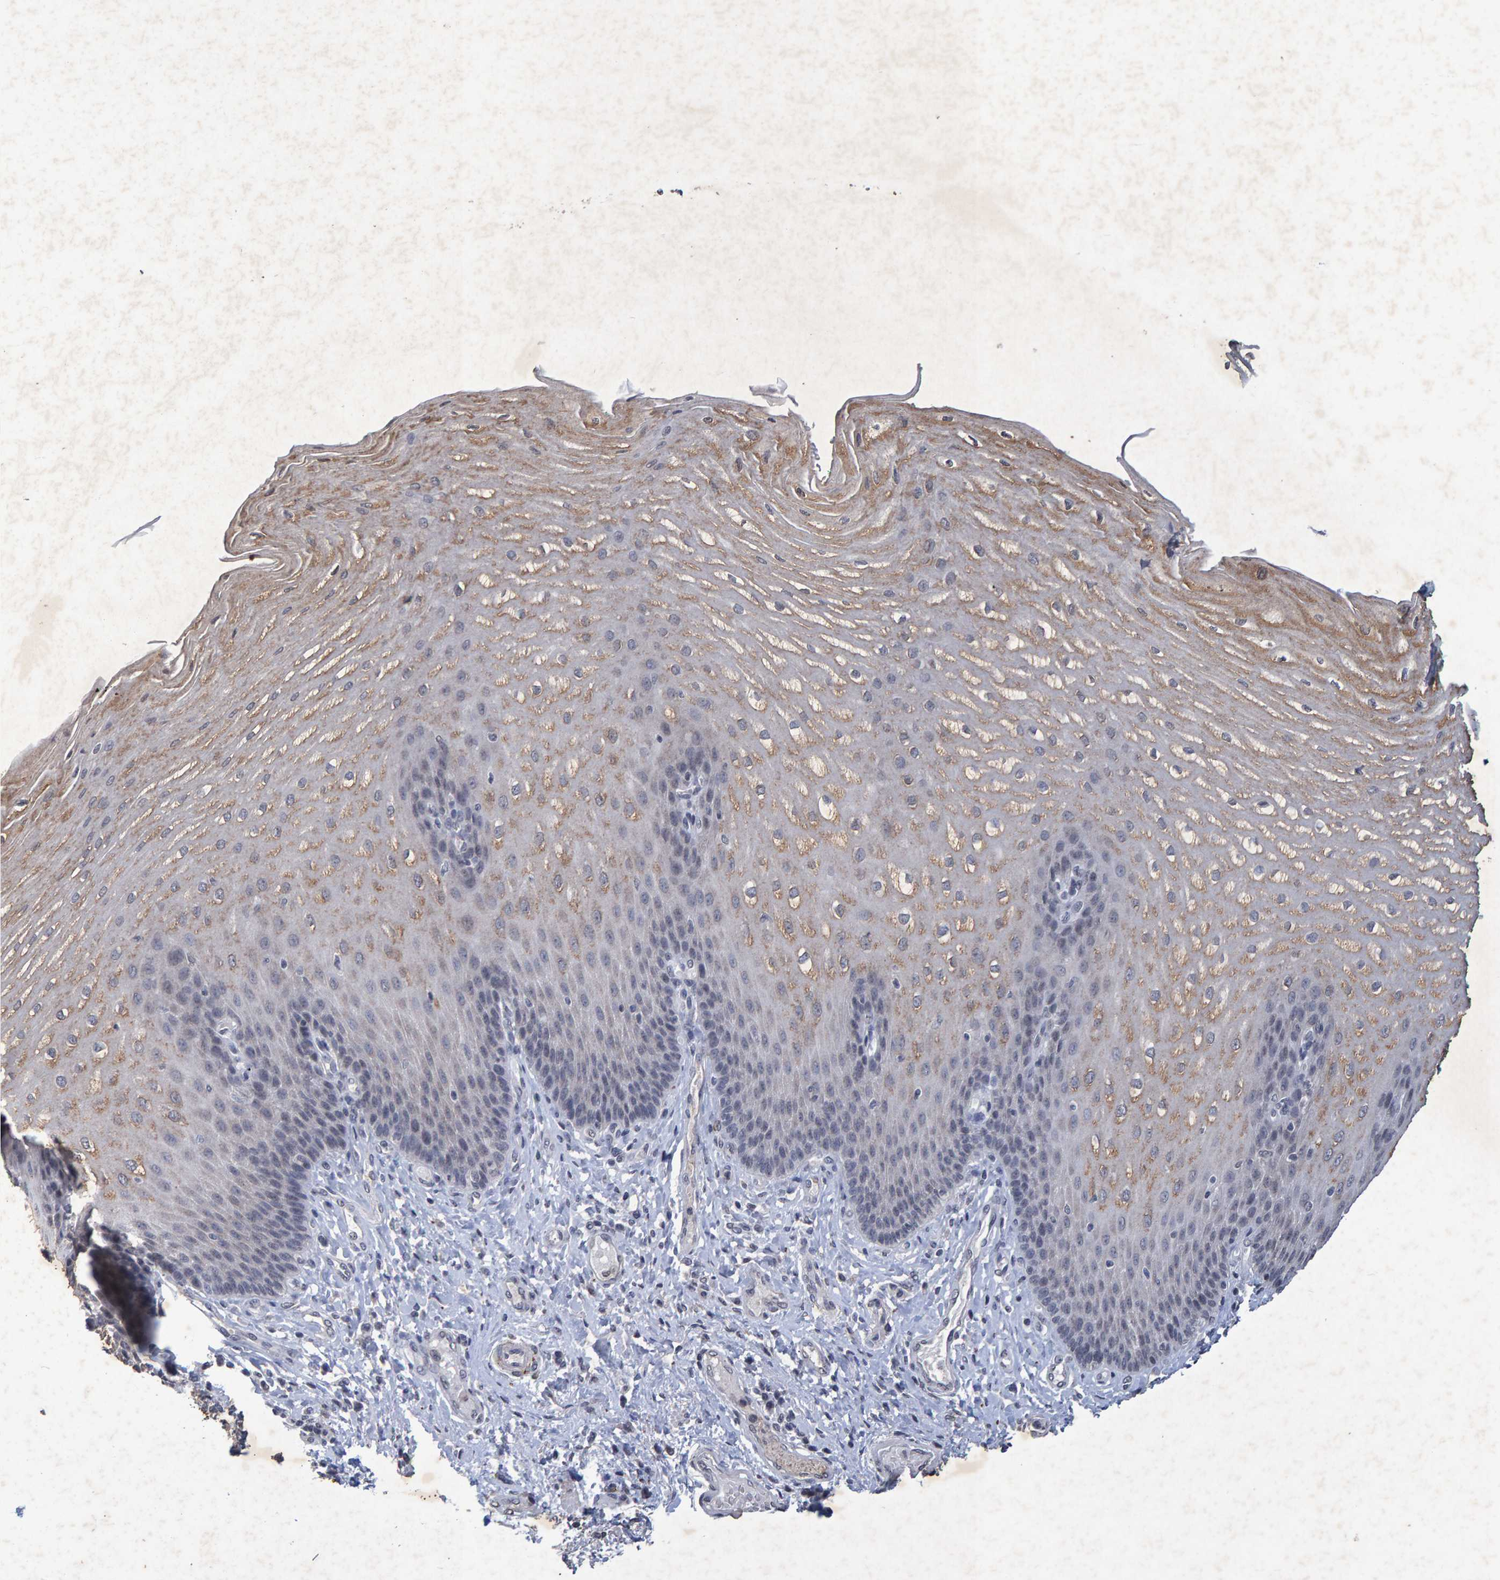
{"staining": {"intensity": "strong", "quantity": "<25%", "location": "cytoplasmic/membranous"}, "tissue": "esophagus", "cell_type": "Squamous epithelial cells", "image_type": "normal", "snomed": [{"axis": "morphology", "description": "Normal tissue, NOS"}, {"axis": "topography", "description": "Esophagus"}], "caption": "This histopathology image reveals IHC staining of benign esophagus, with medium strong cytoplasmic/membranous positivity in approximately <25% of squamous epithelial cells.", "gene": "GALC", "patient": {"sex": "male", "age": 54}}